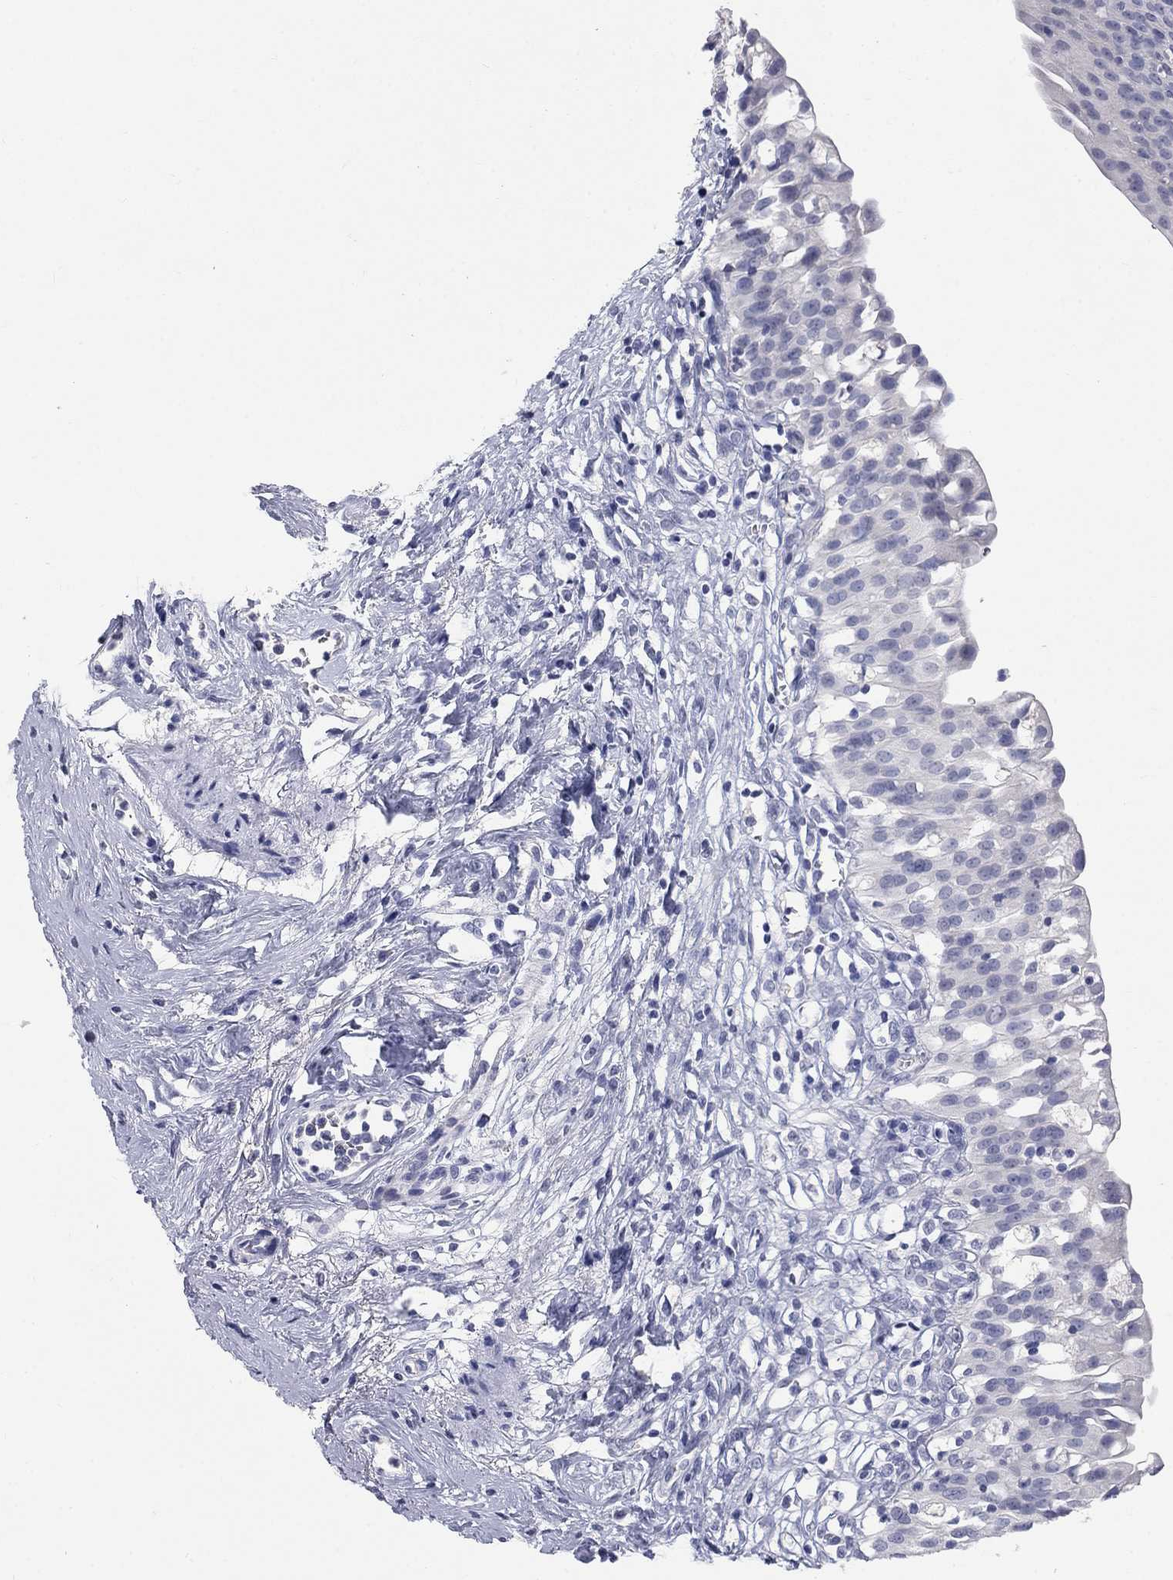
{"staining": {"intensity": "negative", "quantity": "none", "location": "none"}, "tissue": "urinary bladder", "cell_type": "Urothelial cells", "image_type": "normal", "snomed": [{"axis": "morphology", "description": "Normal tissue, NOS"}, {"axis": "topography", "description": "Urinary bladder"}], "caption": "This micrograph is of unremarkable urinary bladder stained with IHC to label a protein in brown with the nuclei are counter-stained blue. There is no staining in urothelial cells.", "gene": "ELAVL4", "patient": {"sex": "male", "age": 76}}